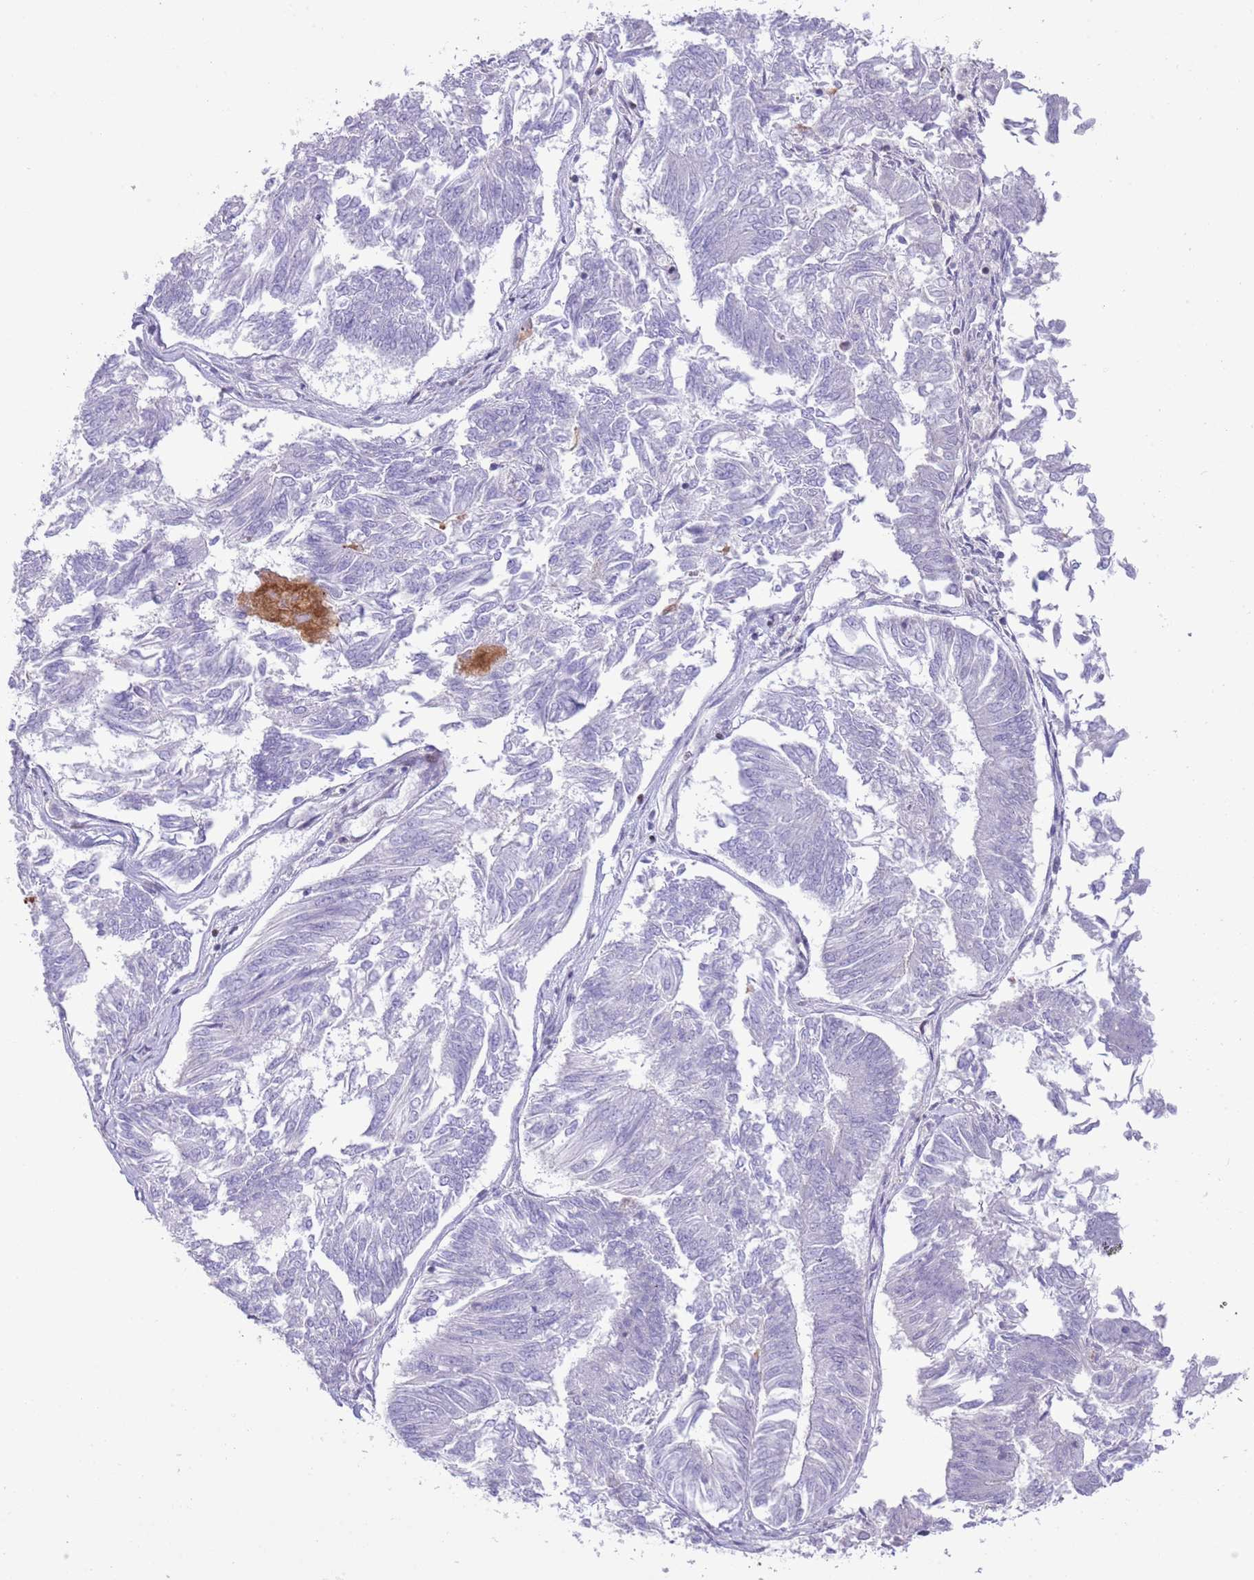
{"staining": {"intensity": "negative", "quantity": "none", "location": "none"}, "tissue": "endometrial cancer", "cell_type": "Tumor cells", "image_type": "cancer", "snomed": [{"axis": "morphology", "description": "Adenocarcinoma, NOS"}, {"axis": "topography", "description": "Endometrium"}], "caption": "An immunohistochemistry micrograph of endometrial cancer is shown. There is no staining in tumor cells of endometrial cancer. (DAB immunohistochemistry (IHC) with hematoxylin counter stain).", "gene": "ANO8", "patient": {"sex": "female", "age": 58}}